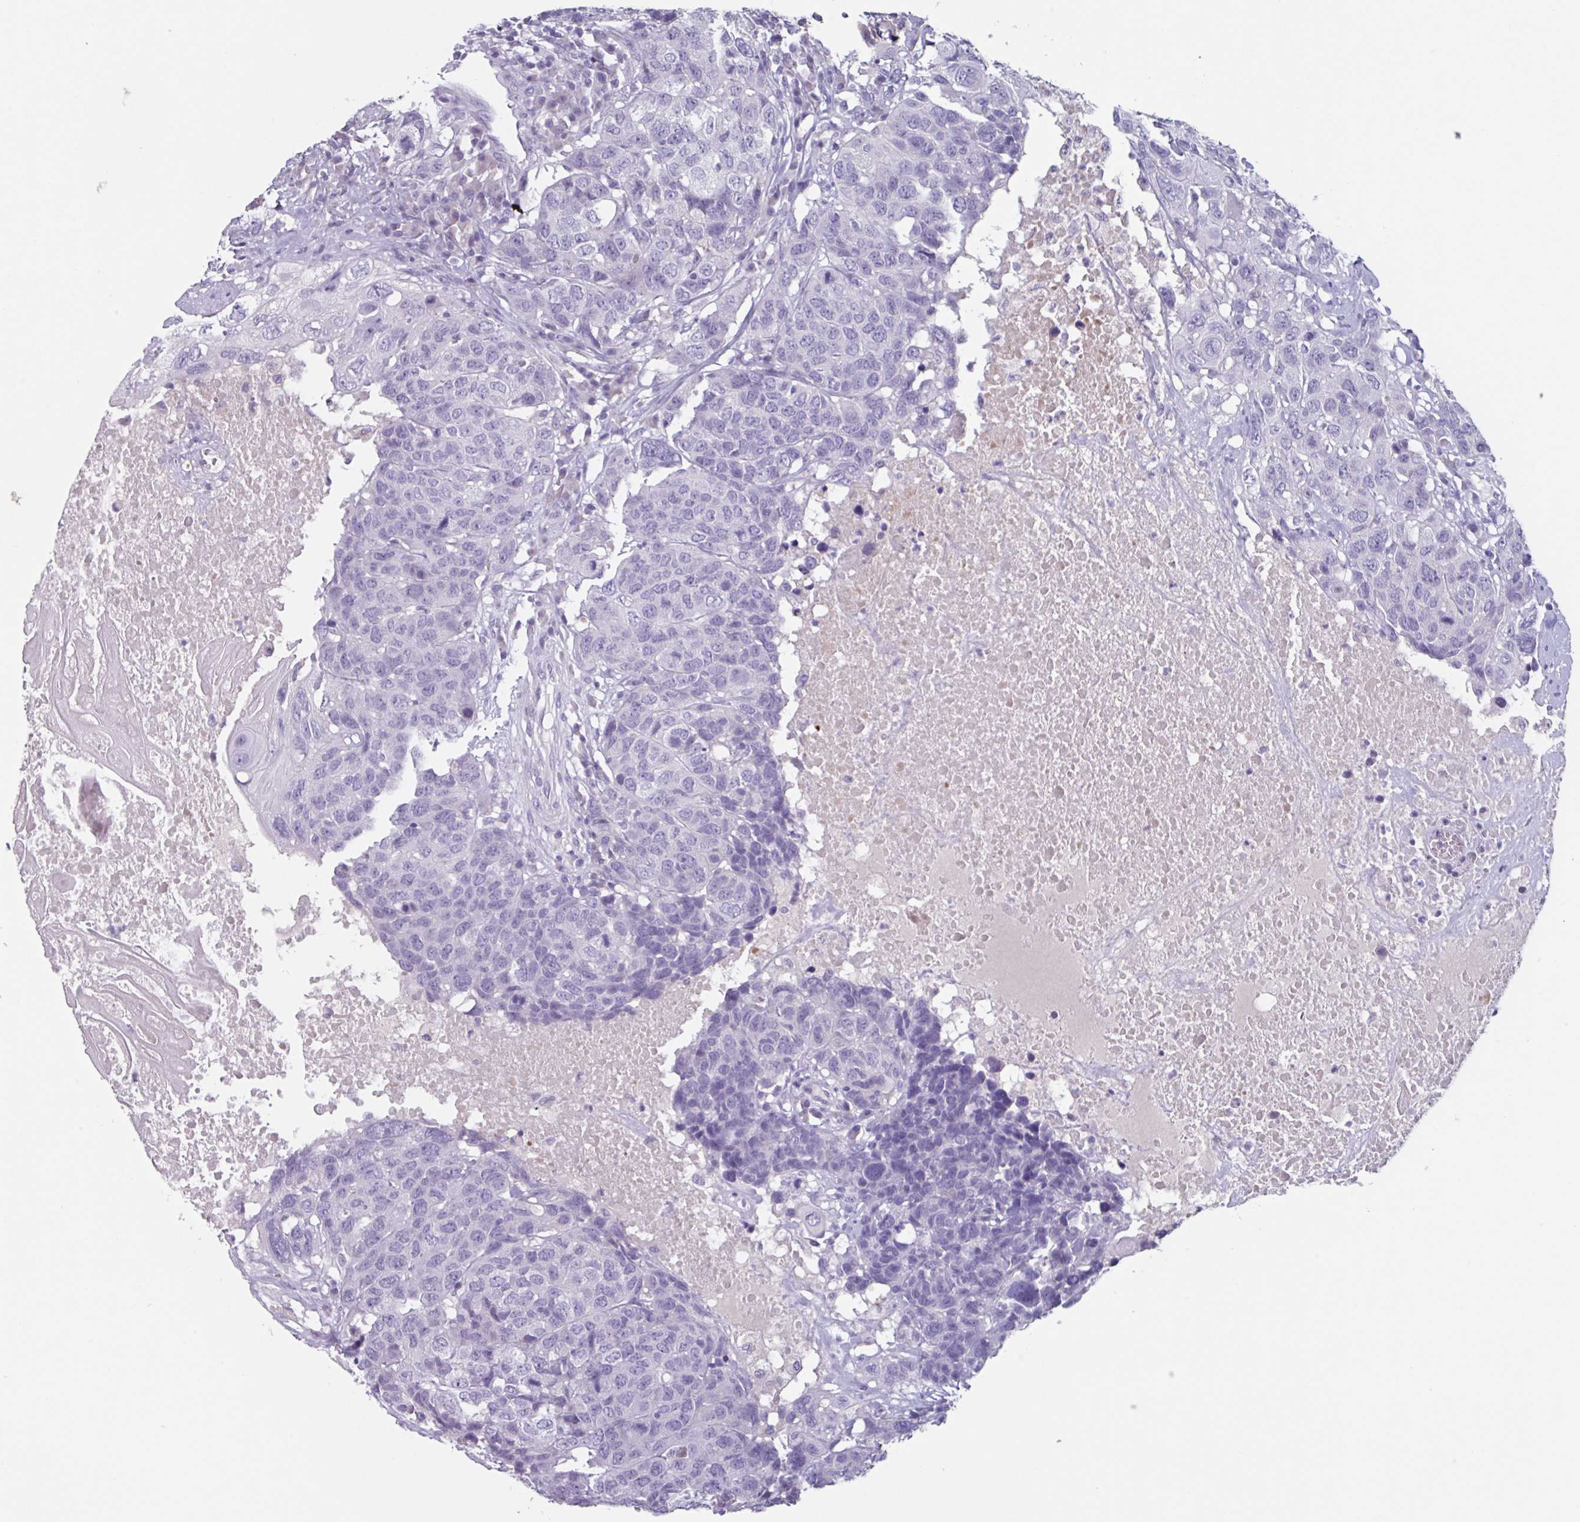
{"staining": {"intensity": "negative", "quantity": "none", "location": "none"}, "tissue": "head and neck cancer", "cell_type": "Tumor cells", "image_type": "cancer", "snomed": [{"axis": "morphology", "description": "Squamous cell carcinoma, NOS"}, {"axis": "topography", "description": "Head-Neck"}], "caption": "The immunohistochemistry (IHC) micrograph has no significant expression in tumor cells of squamous cell carcinoma (head and neck) tissue.", "gene": "OR2T10", "patient": {"sex": "male", "age": 66}}